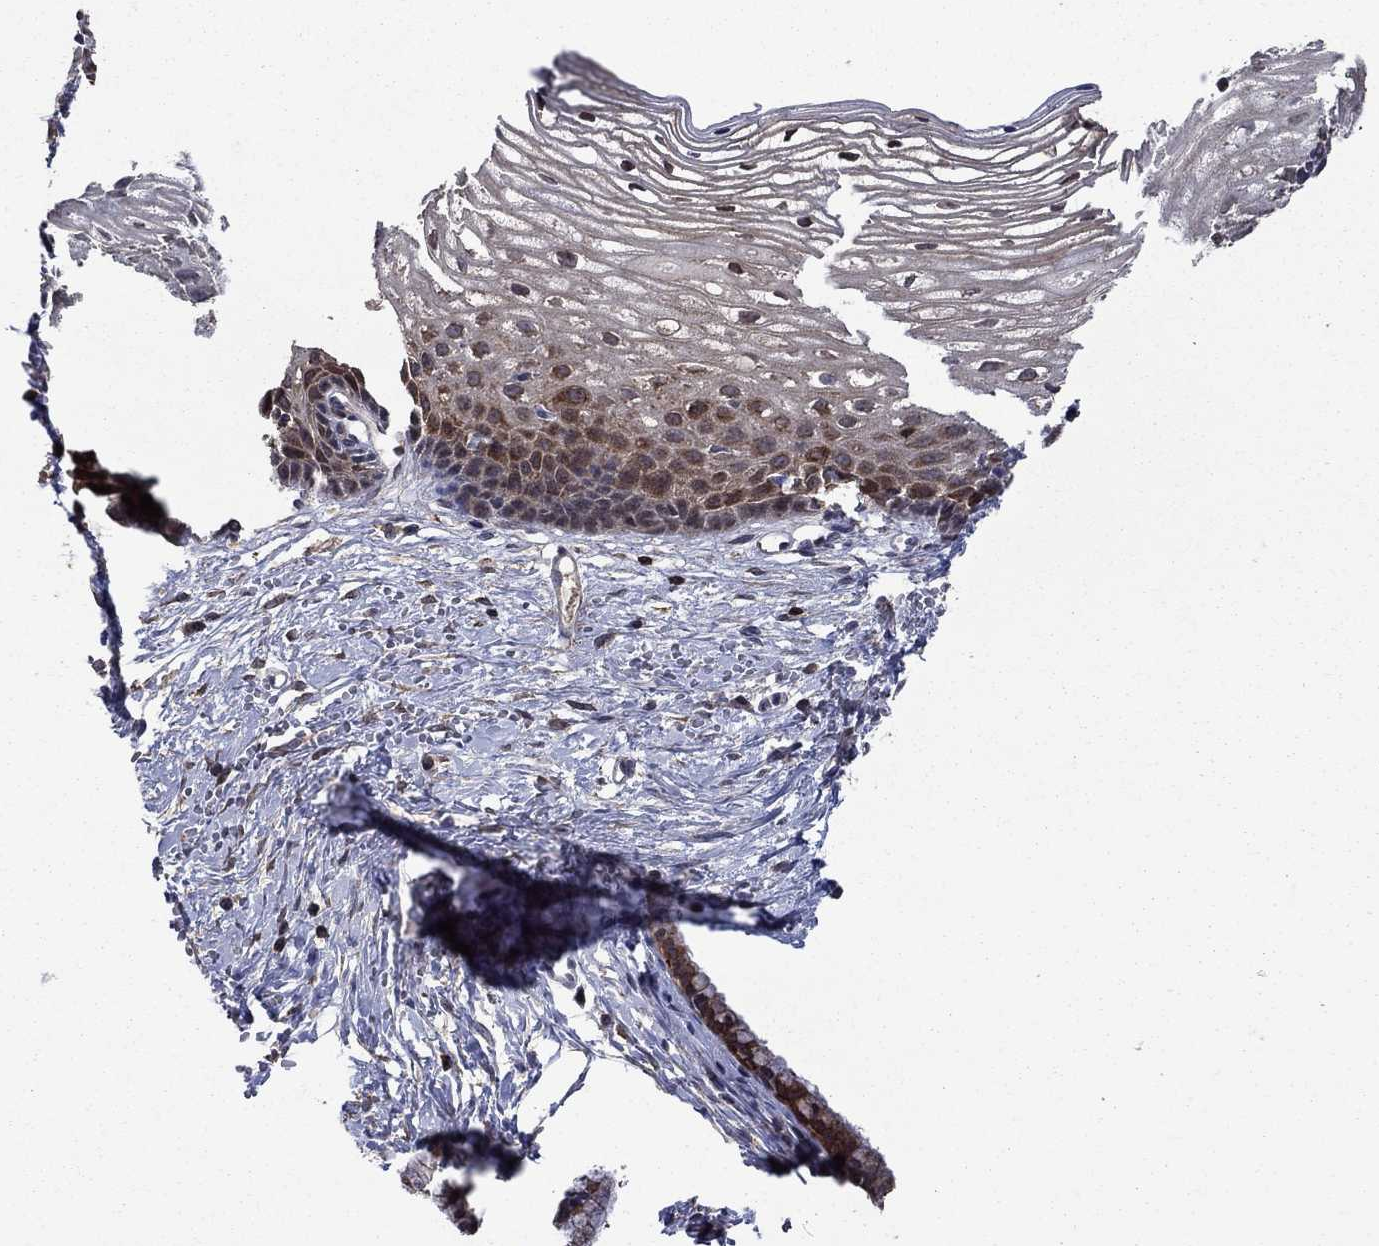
{"staining": {"intensity": "negative", "quantity": "none", "location": "none"}, "tissue": "cervix", "cell_type": "Glandular cells", "image_type": "normal", "snomed": [{"axis": "morphology", "description": "Normal tissue, NOS"}, {"axis": "topography", "description": "Cervix"}], "caption": "Cervix was stained to show a protein in brown. There is no significant staining in glandular cells. (IHC, brightfield microscopy, high magnification).", "gene": "DVL1", "patient": {"sex": "female", "age": 40}}